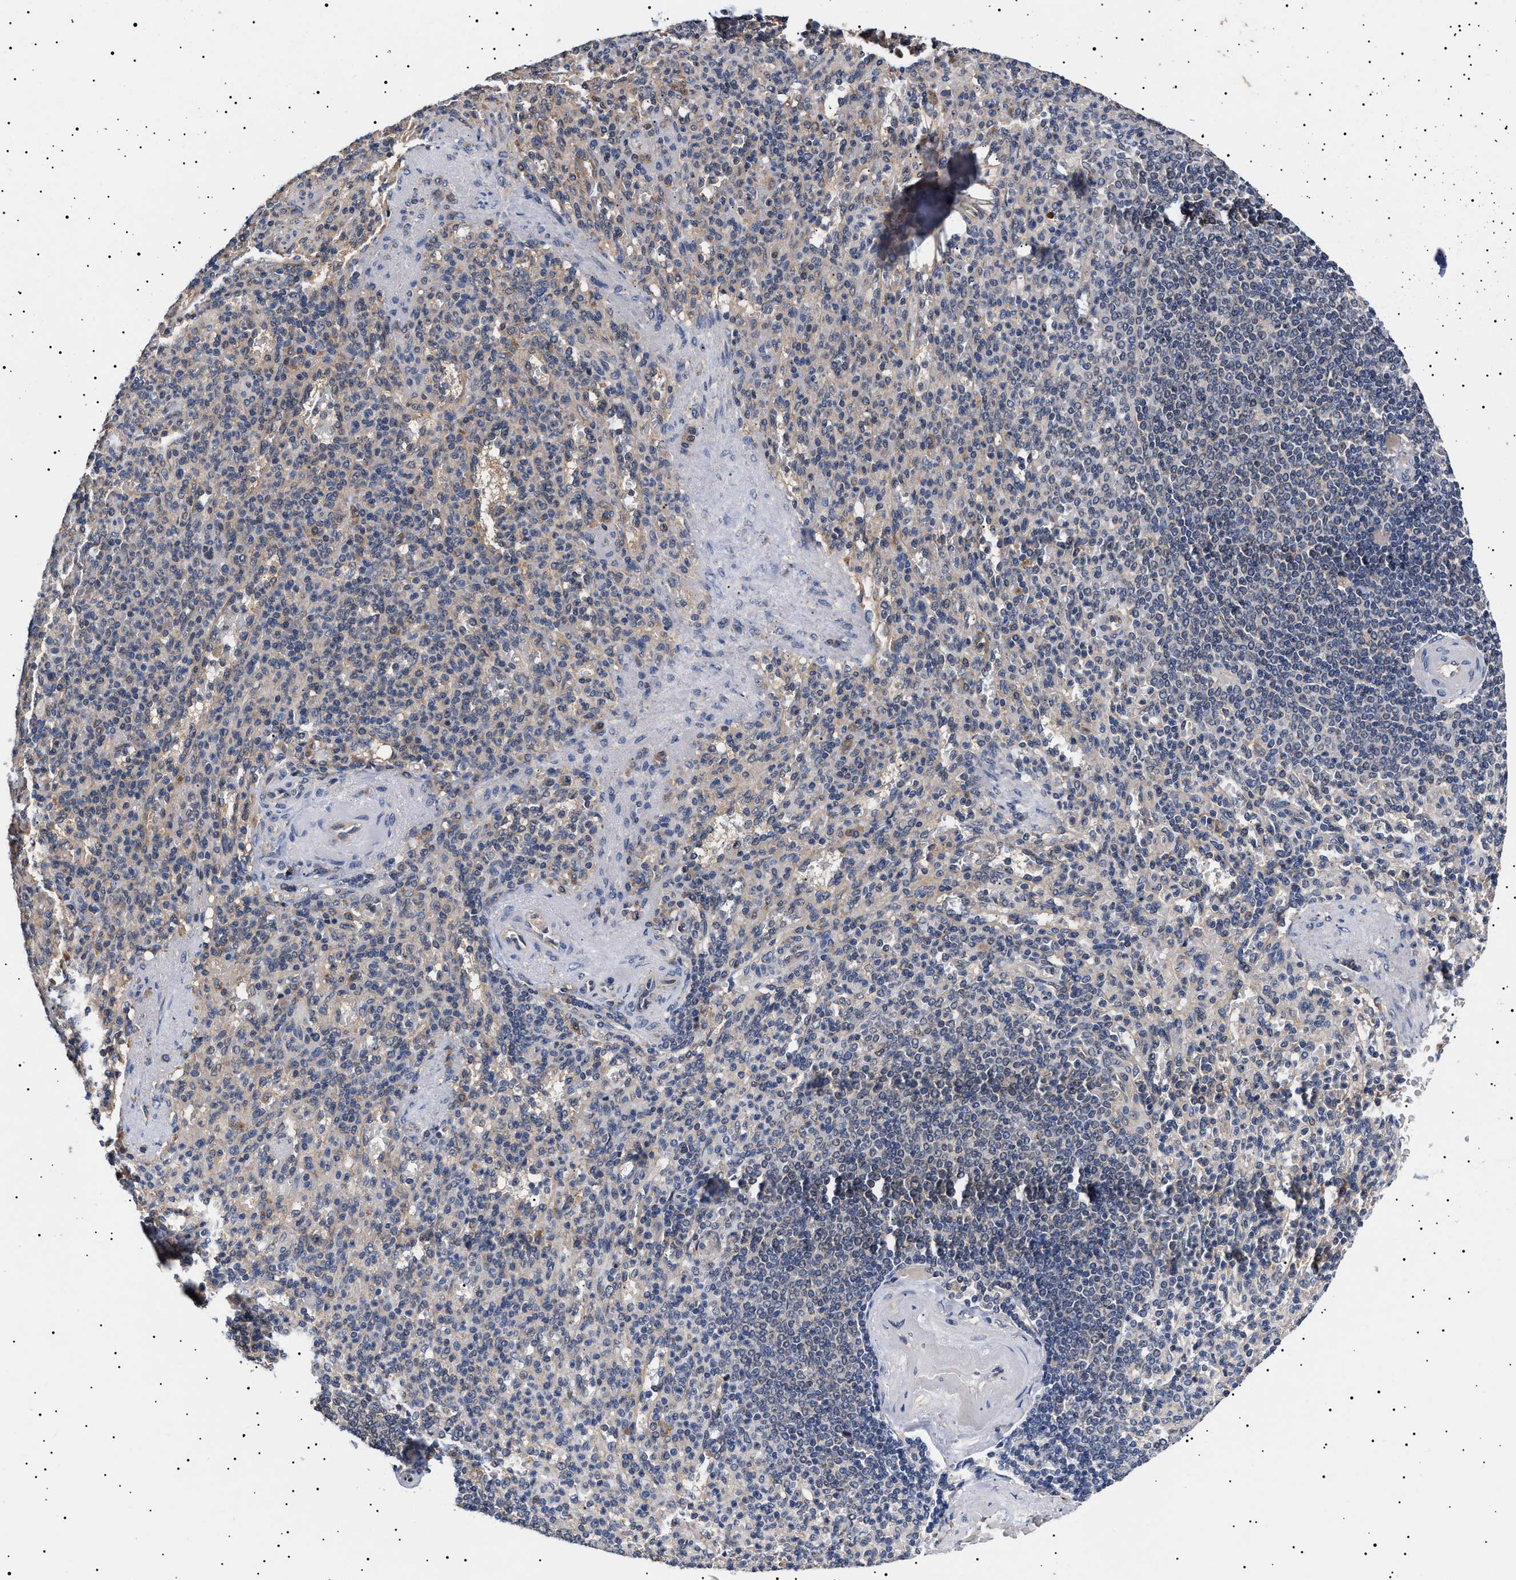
{"staining": {"intensity": "negative", "quantity": "none", "location": "none"}, "tissue": "spleen", "cell_type": "Cells in red pulp", "image_type": "normal", "snomed": [{"axis": "morphology", "description": "Normal tissue, NOS"}, {"axis": "topography", "description": "Spleen"}], "caption": "An image of spleen stained for a protein demonstrates no brown staining in cells in red pulp.", "gene": "KRBA1", "patient": {"sex": "female", "age": 74}}